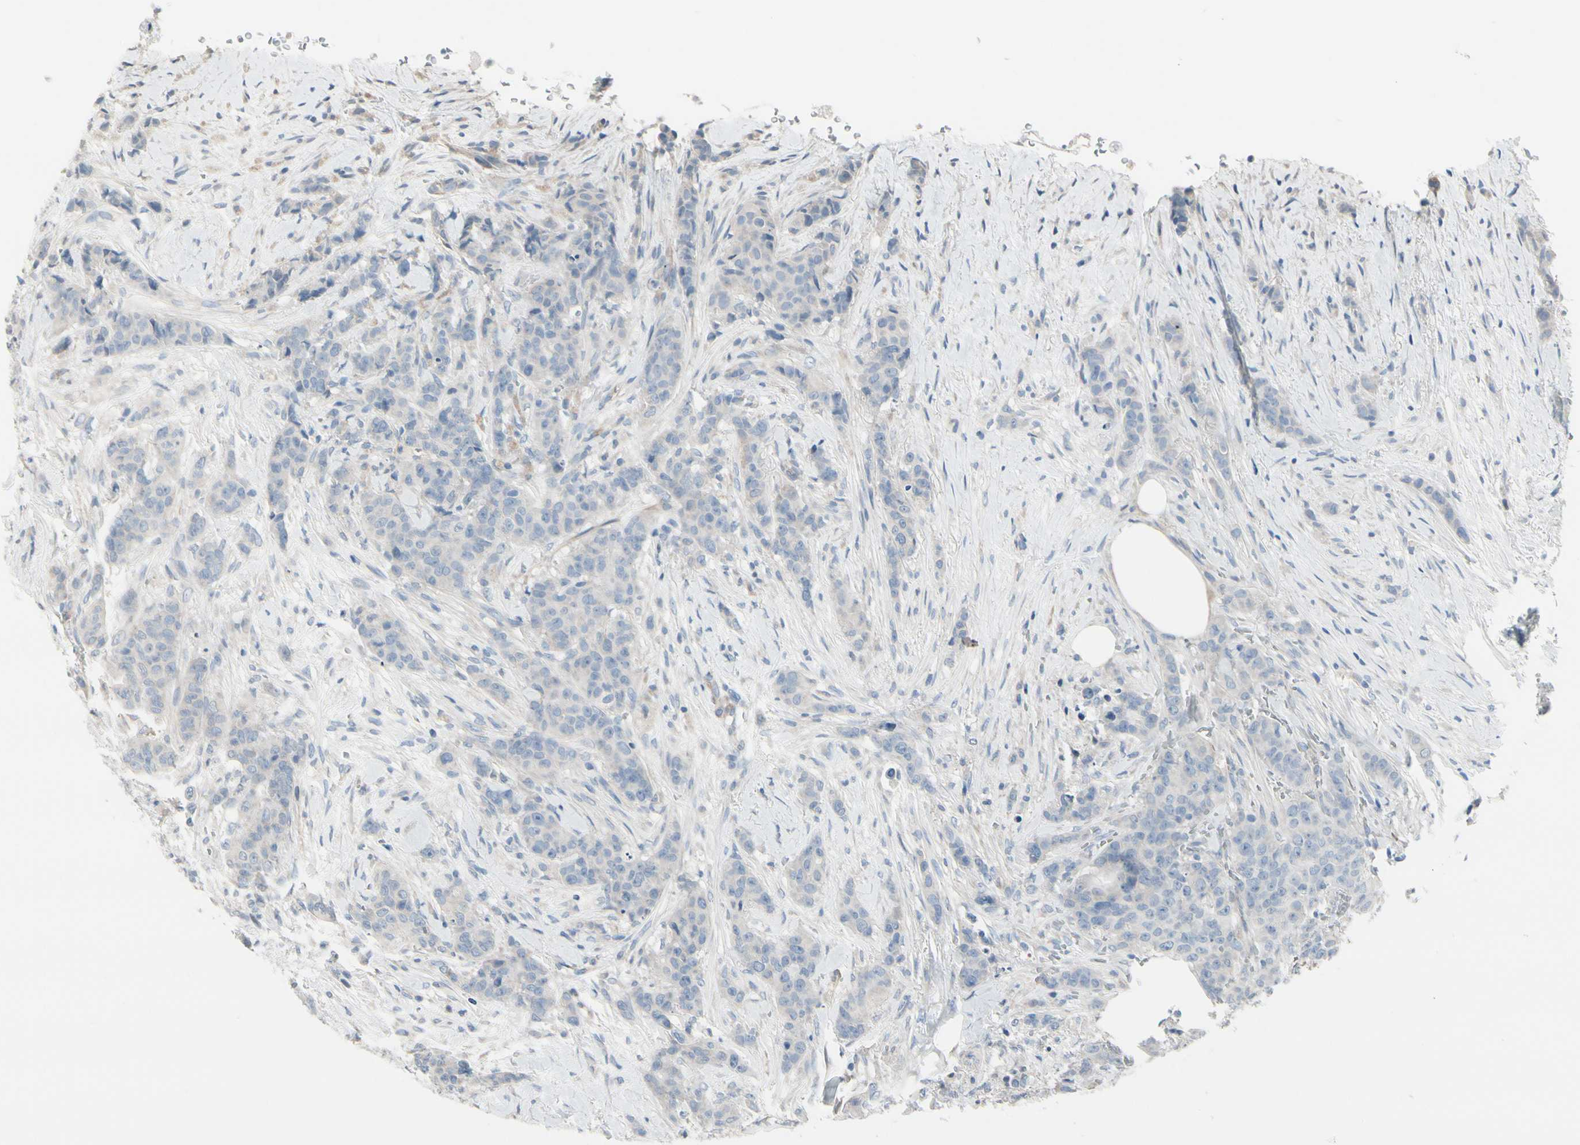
{"staining": {"intensity": "negative", "quantity": "none", "location": "none"}, "tissue": "breast cancer", "cell_type": "Tumor cells", "image_type": "cancer", "snomed": [{"axis": "morphology", "description": "Duct carcinoma"}, {"axis": "topography", "description": "Breast"}], "caption": "An image of breast cancer stained for a protein reveals no brown staining in tumor cells.", "gene": "MAP2", "patient": {"sex": "female", "age": 40}}